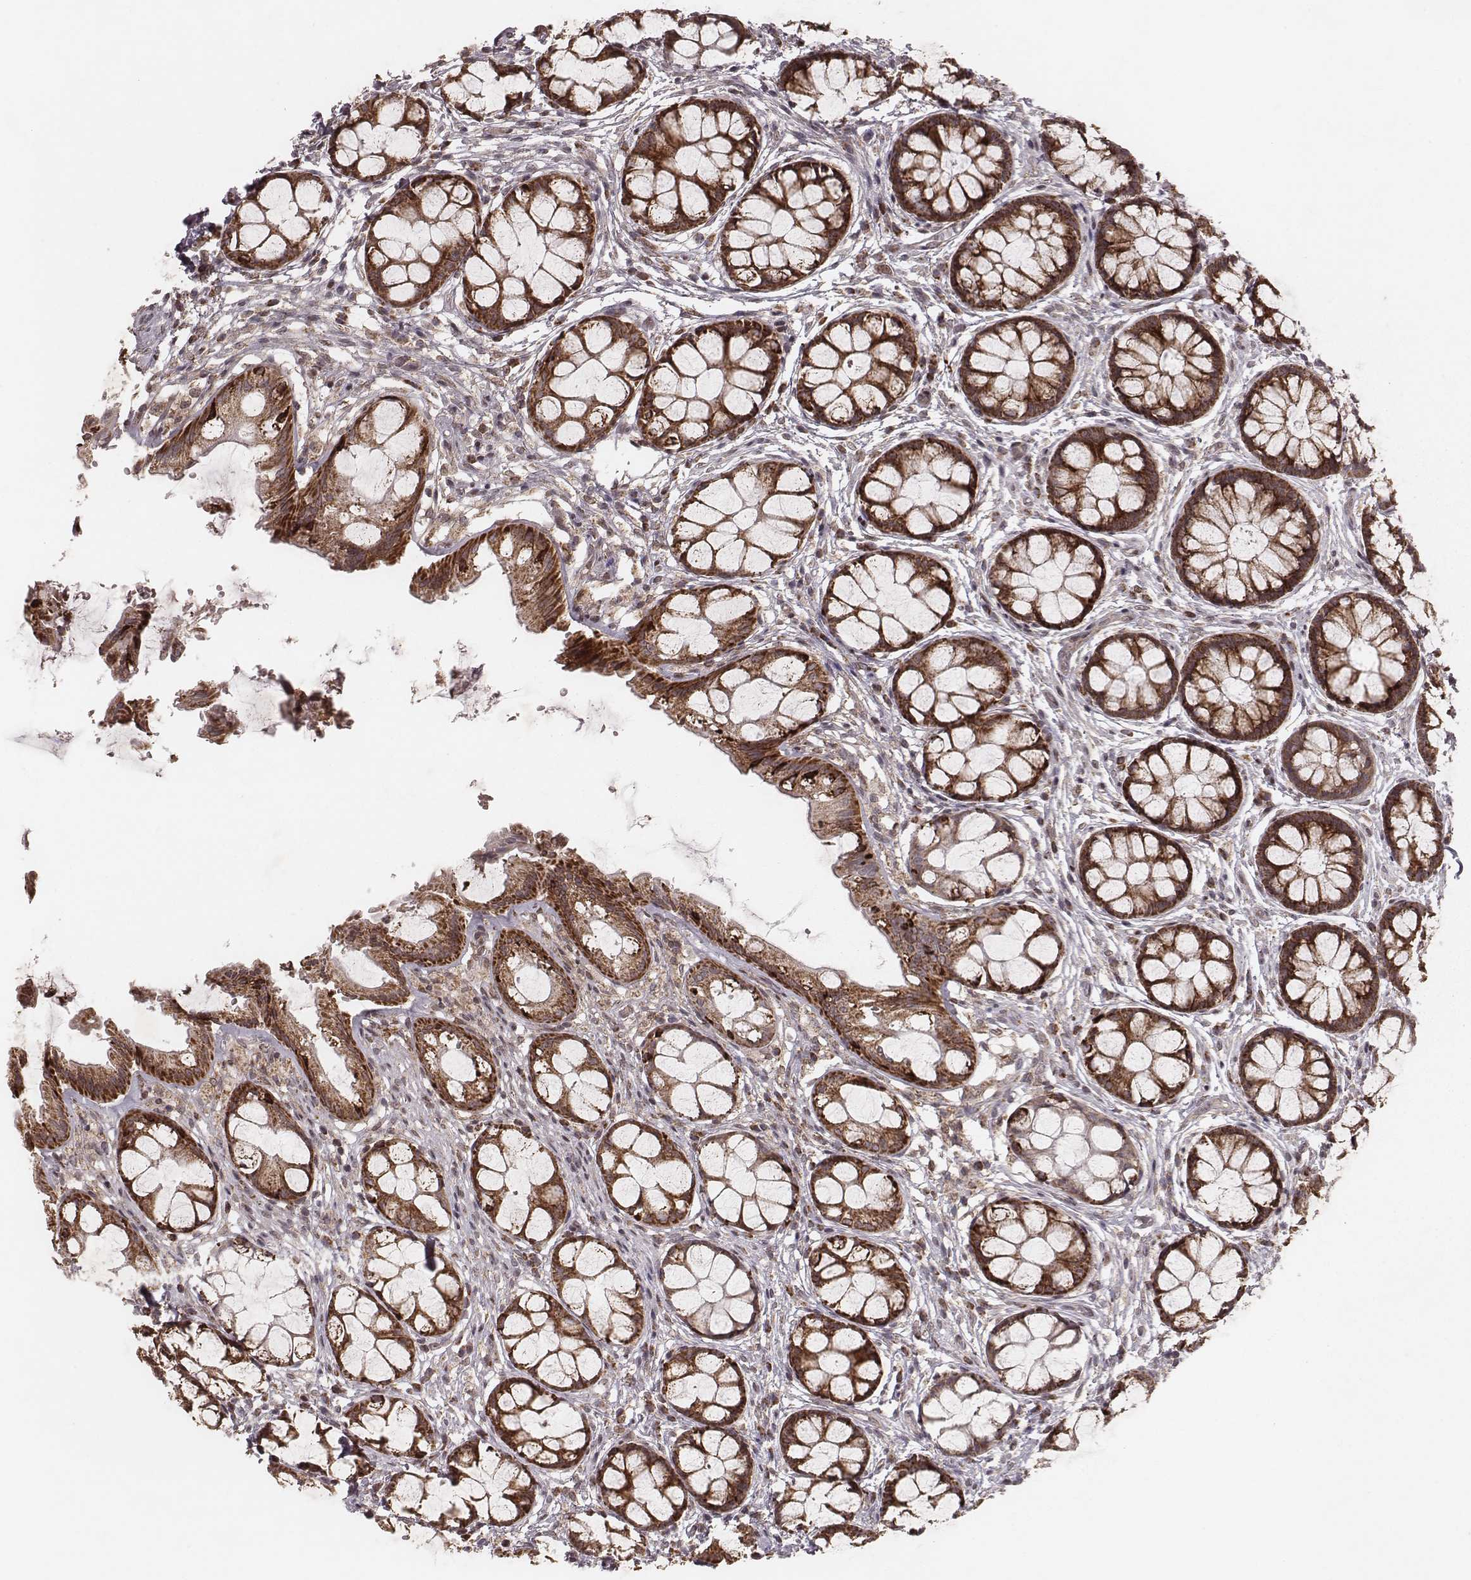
{"staining": {"intensity": "strong", "quantity": ">75%", "location": "cytoplasmic/membranous"}, "tissue": "rectum", "cell_type": "Glandular cells", "image_type": "normal", "snomed": [{"axis": "morphology", "description": "Normal tissue, NOS"}, {"axis": "topography", "description": "Rectum"}], "caption": "High-power microscopy captured an immunohistochemistry micrograph of unremarkable rectum, revealing strong cytoplasmic/membranous expression in about >75% of glandular cells. The staining was performed using DAB (3,3'-diaminobenzidine), with brown indicating positive protein expression. Nuclei are stained blue with hematoxylin.", "gene": "NDUFA7", "patient": {"sex": "female", "age": 62}}